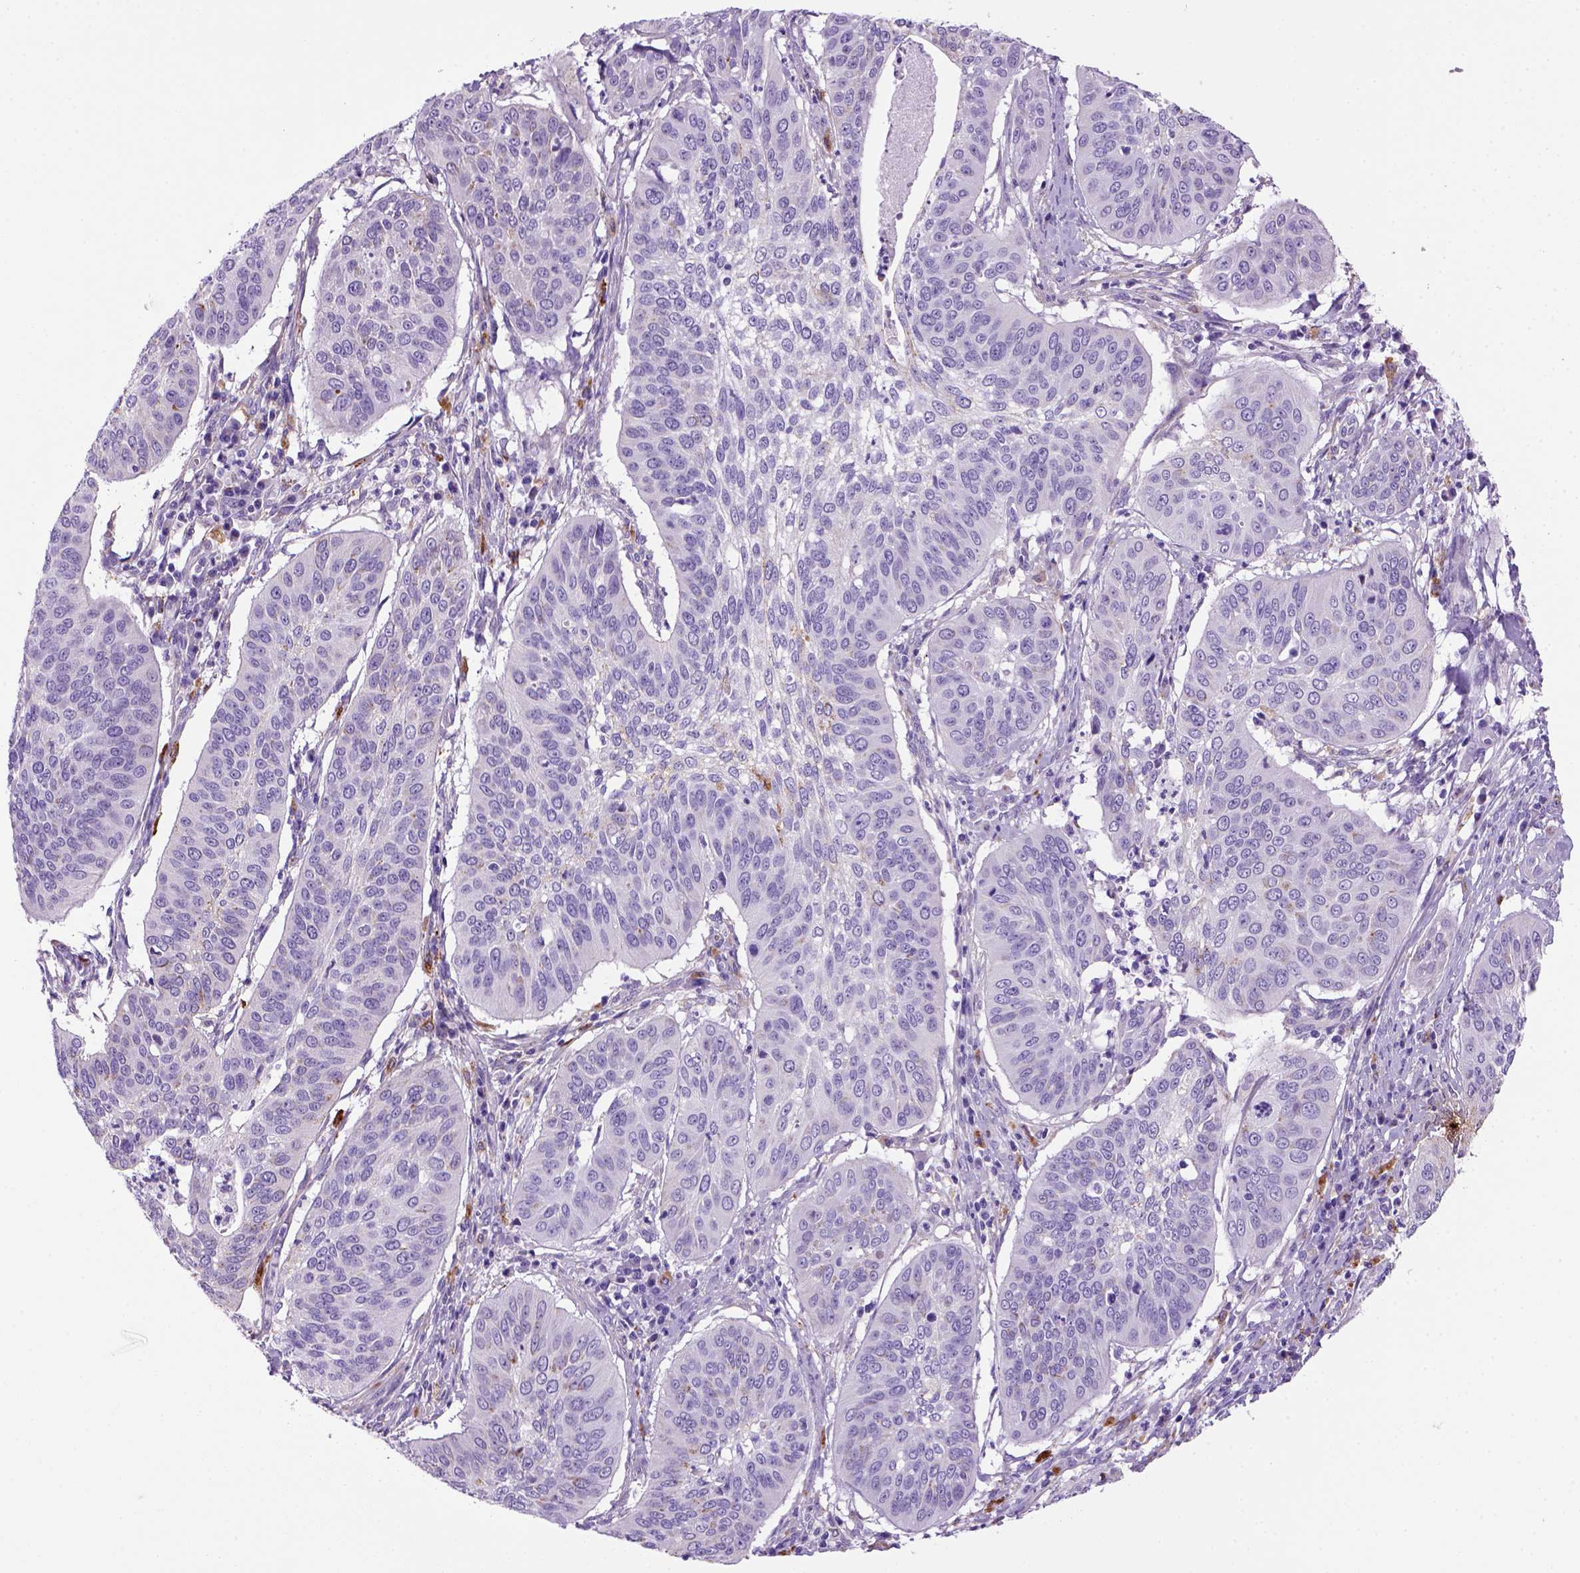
{"staining": {"intensity": "negative", "quantity": "none", "location": "none"}, "tissue": "cervical cancer", "cell_type": "Tumor cells", "image_type": "cancer", "snomed": [{"axis": "morphology", "description": "Normal tissue, NOS"}, {"axis": "morphology", "description": "Squamous cell carcinoma, NOS"}, {"axis": "topography", "description": "Cervix"}], "caption": "Micrograph shows no significant protein positivity in tumor cells of cervical squamous cell carcinoma.", "gene": "ARHGEF33", "patient": {"sex": "female", "age": 39}}